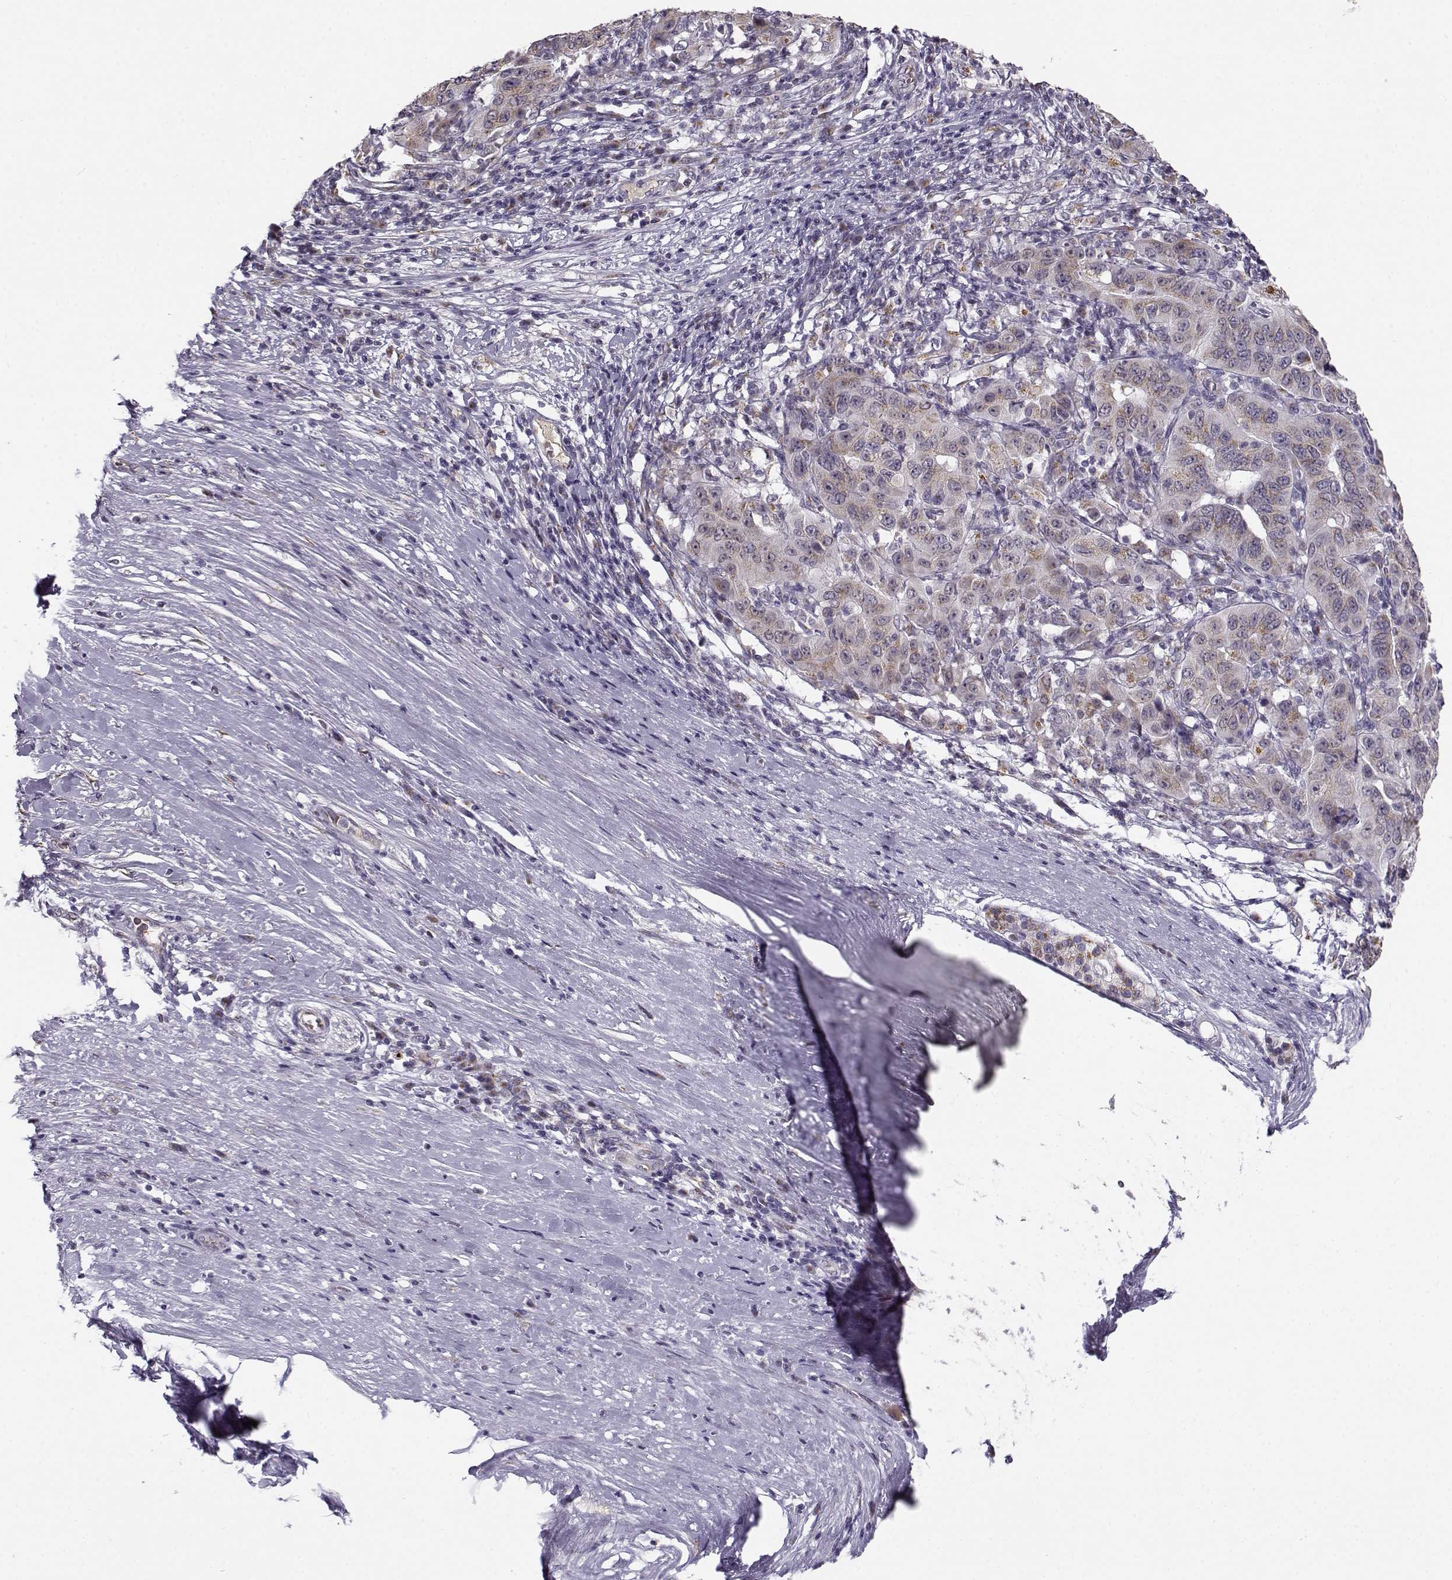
{"staining": {"intensity": "weak", "quantity": ">75%", "location": "cytoplasmic/membranous"}, "tissue": "pancreatic cancer", "cell_type": "Tumor cells", "image_type": "cancer", "snomed": [{"axis": "morphology", "description": "Adenocarcinoma, NOS"}, {"axis": "topography", "description": "Pancreas"}], "caption": "Immunohistochemical staining of human pancreatic cancer (adenocarcinoma) reveals weak cytoplasmic/membranous protein expression in approximately >75% of tumor cells. (Stains: DAB in brown, nuclei in blue, Microscopy: brightfield microscopy at high magnification).", "gene": "SLC4A5", "patient": {"sex": "male", "age": 63}}